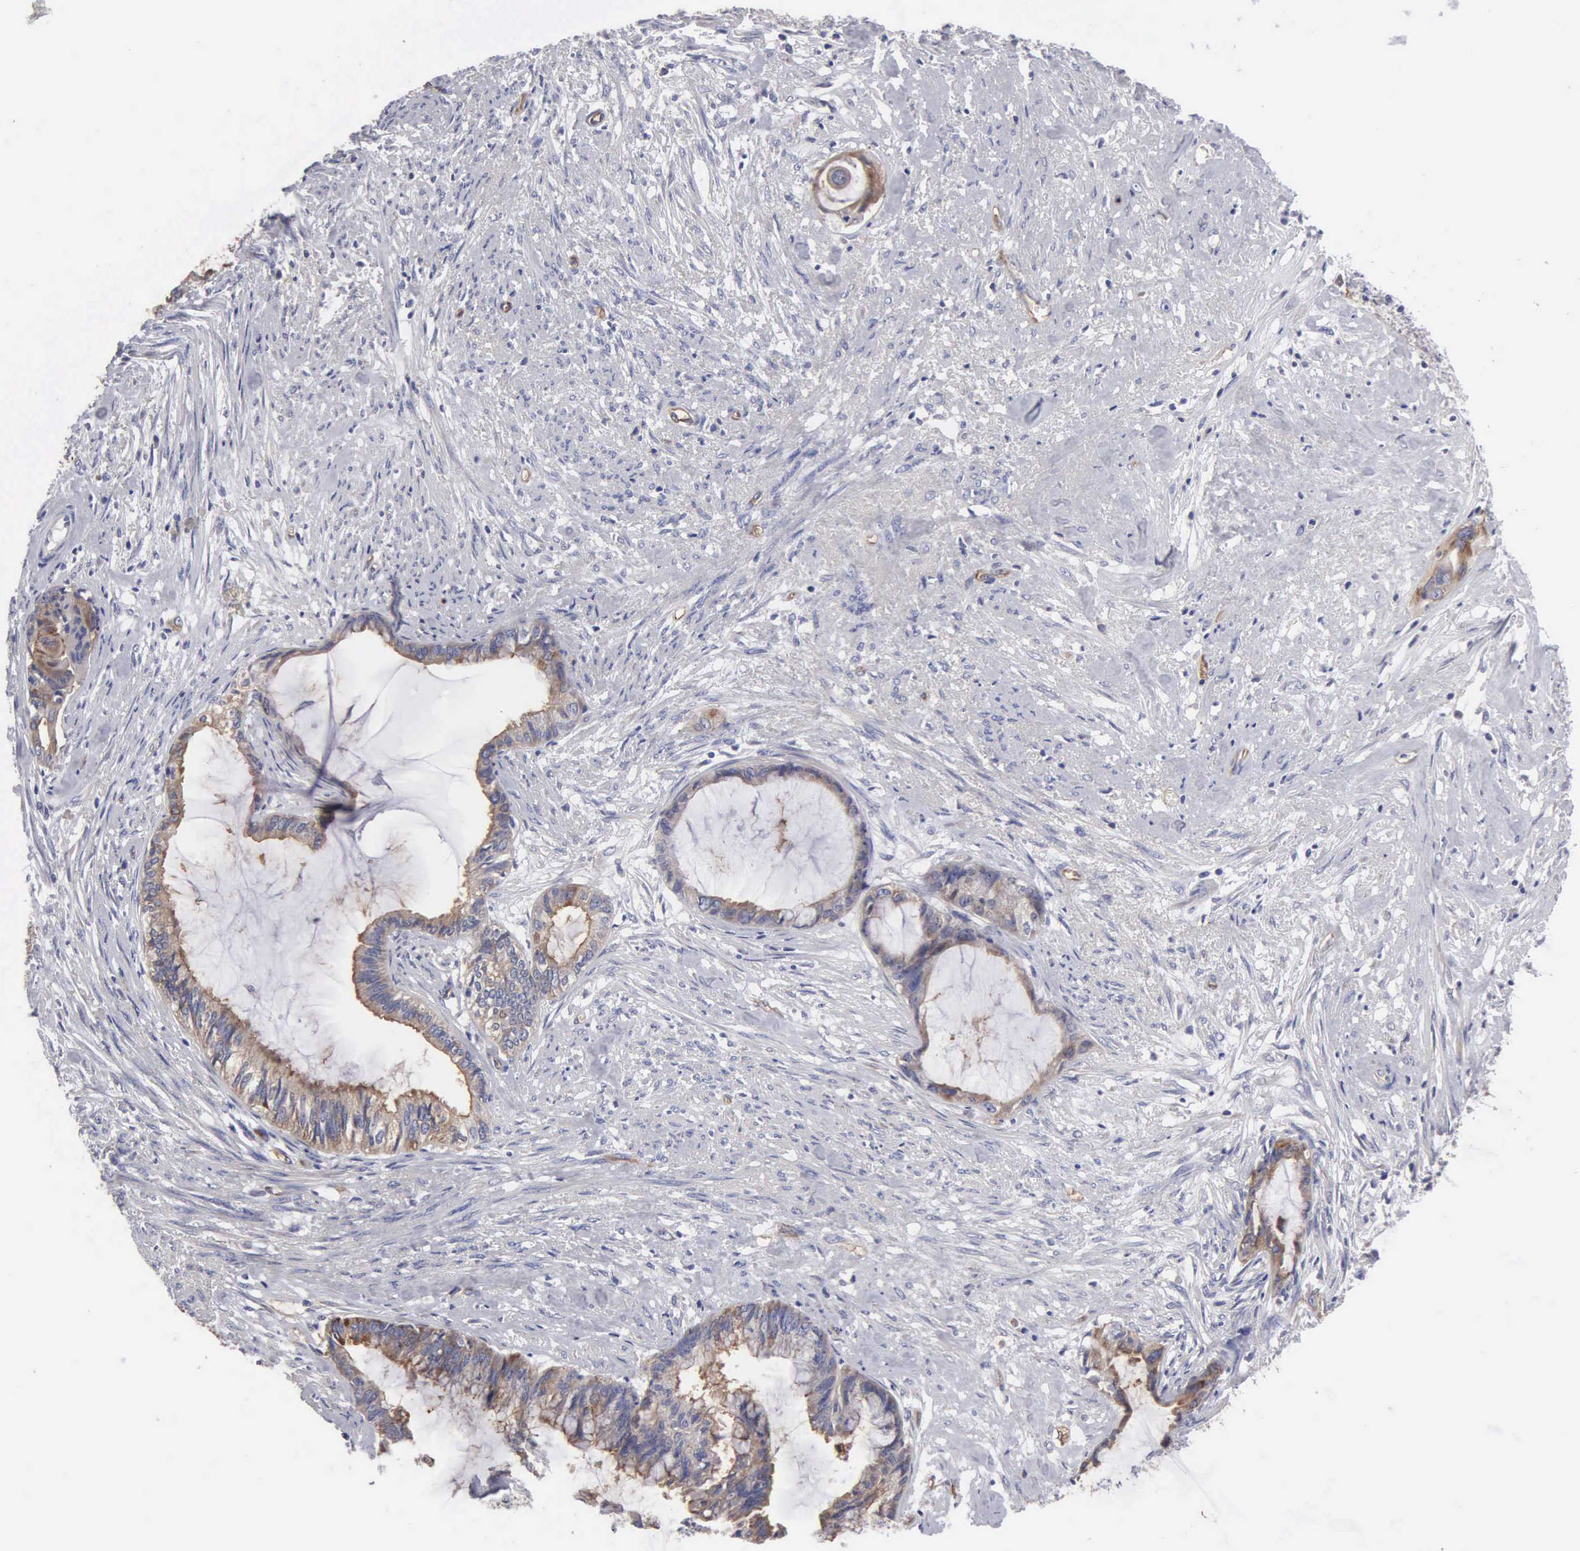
{"staining": {"intensity": "weak", "quantity": "25%-75%", "location": "cytoplasmic/membranous"}, "tissue": "endometrial cancer", "cell_type": "Tumor cells", "image_type": "cancer", "snomed": [{"axis": "morphology", "description": "Adenocarcinoma, NOS"}, {"axis": "topography", "description": "Endometrium"}], "caption": "DAB (3,3'-diaminobenzidine) immunohistochemical staining of endometrial cancer shows weak cytoplasmic/membranous protein staining in about 25%-75% of tumor cells.", "gene": "RDX", "patient": {"sex": "female", "age": 86}}